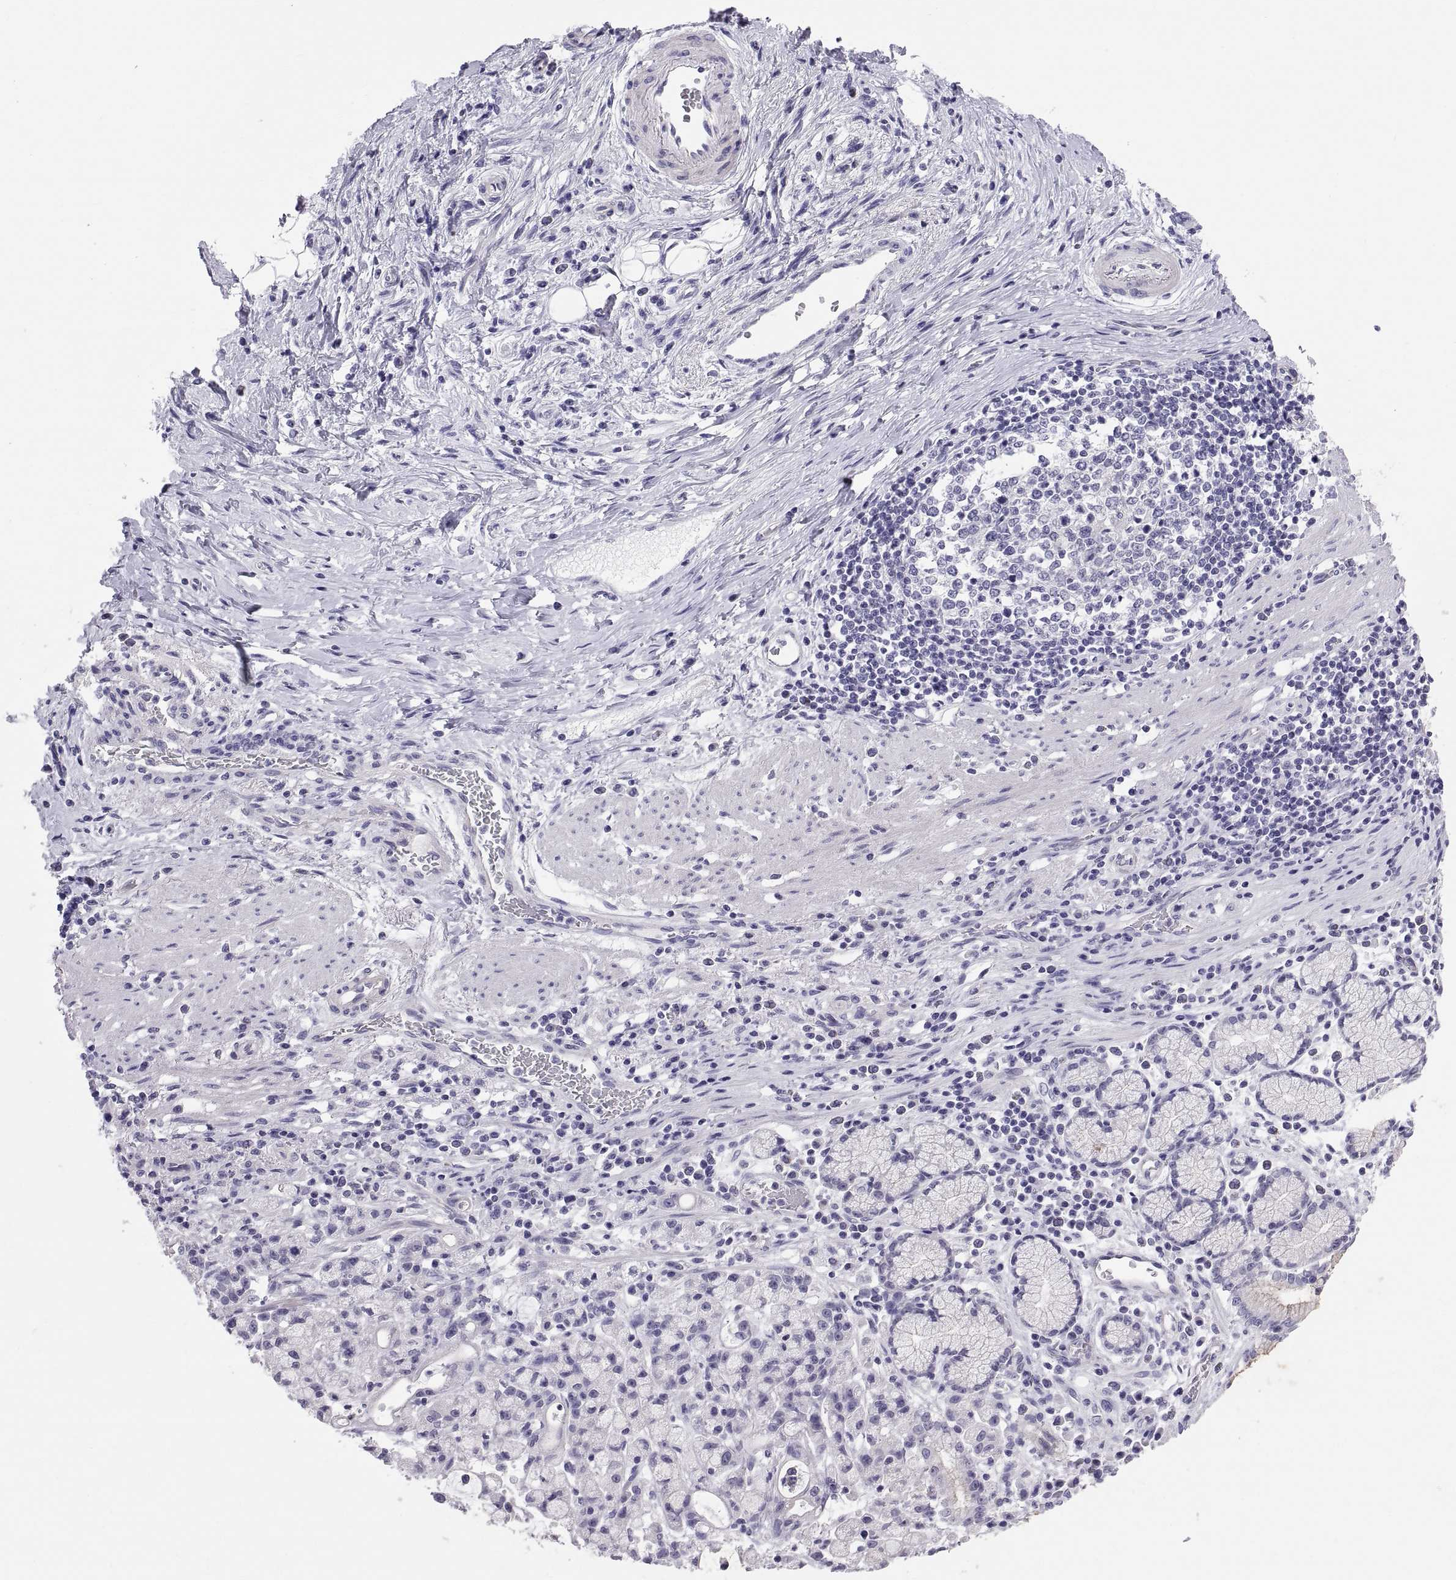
{"staining": {"intensity": "negative", "quantity": "none", "location": "none"}, "tissue": "stomach cancer", "cell_type": "Tumor cells", "image_type": "cancer", "snomed": [{"axis": "morphology", "description": "Adenocarcinoma, NOS"}, {"axis": "topography", "description": "Stomach"}], "caption": "Protein analysis of stomach cancer (adenocarcinoma) exhibits no significant expression in tumor cells.", "gene": "RNASE12", "patient": {"sex": "male", "age": 58}}